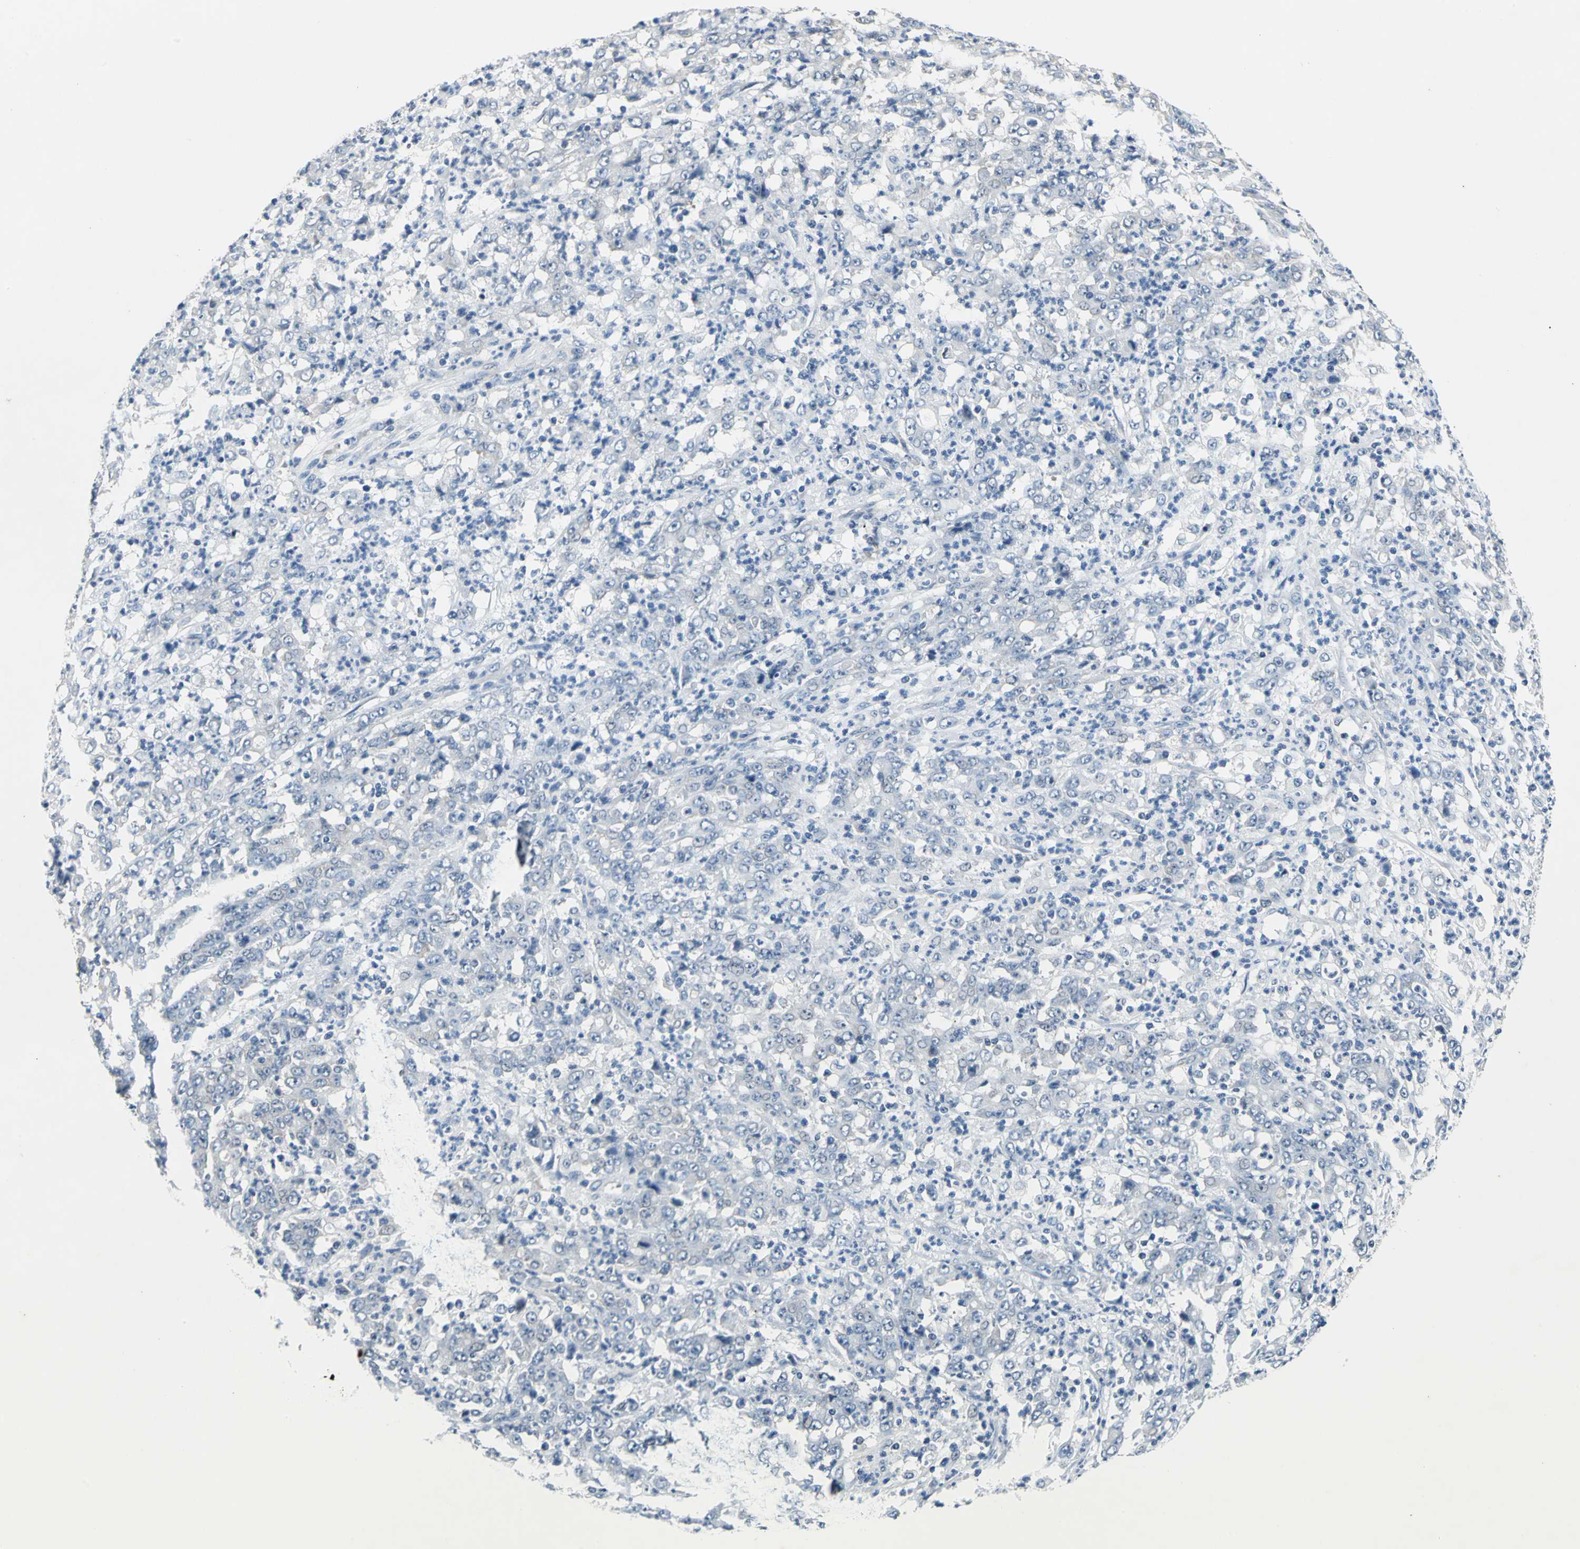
{"staining": {"intensity": "negative", "quantity": "none", "location": "none"}, "tissue": "stomach cancer", "cell_type": "Tumor cells", "image_type": "cancer", "snomed": [{"axis": "morphology", "description": "Adenocarcinoma, NOS"}, {"axis": "topography", "description": "Stomach, lower"}], "caption": "Immunohistochemistry histopathology image of human stomach adenocarcinoma stained for a protein (brown), which displays no staining in tumor cells.", "gene": "ZNF415", "patient": {"sex": "female", "age": 71}}